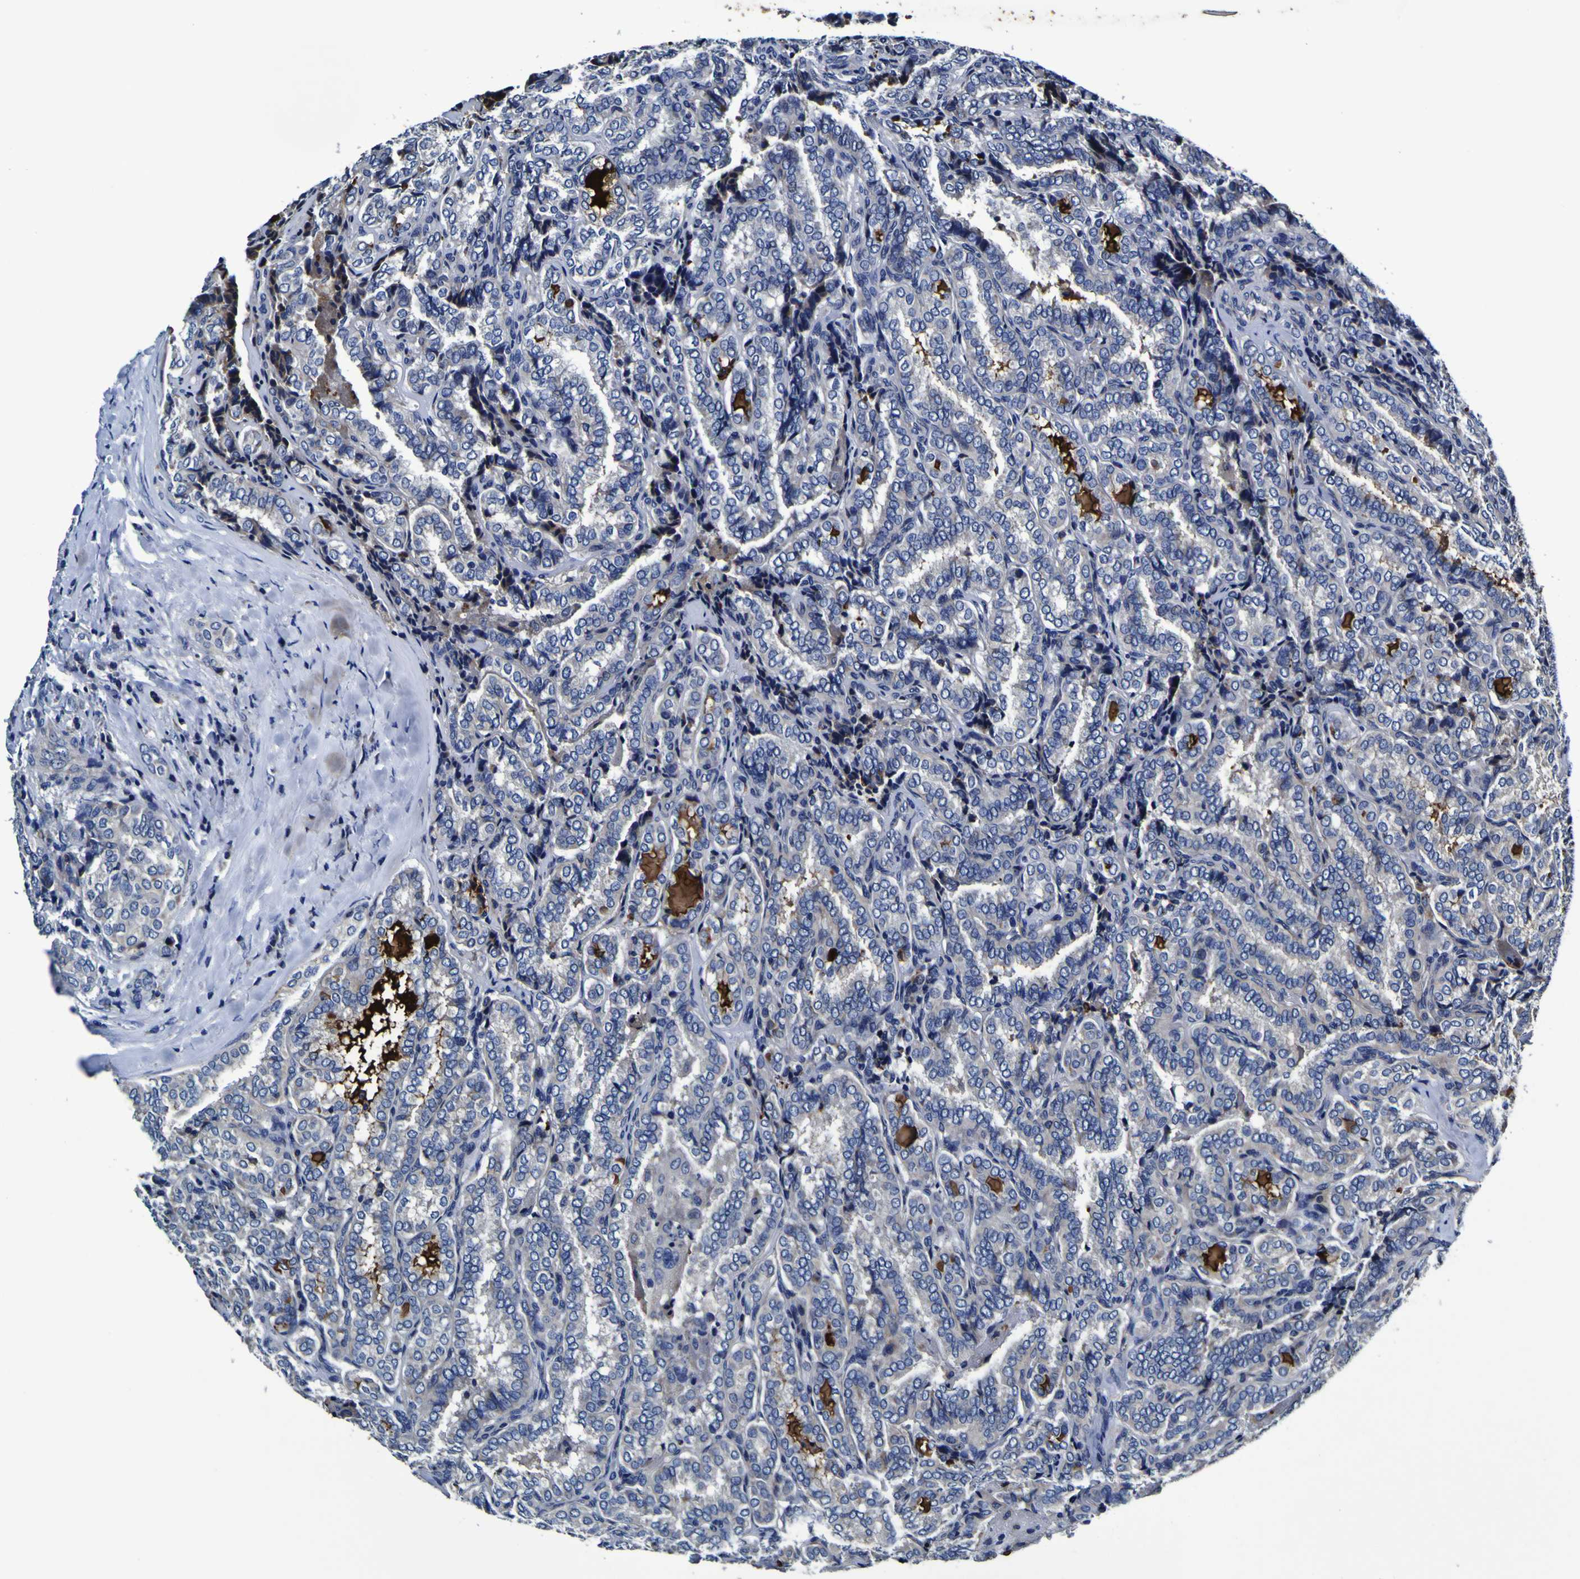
{"staining": {"intensity": "negative", "quantity": "none", "location": "none"}, "tissue": "thyroid cancer", "cell_type": "Tumor cells", "image_type": "cancer", "snomed": [{"axis": "morphology", "description": "Normal tissue, NOS"}, {"axis": "morphology", "description": "Papillary adenocarcinoma, NOS"}, {"axis": "topography", "description": "Thyroid gland"}], "caption": "Immunohistochemistry (IHC) of thyroid cancer reveals no staining in tumor cells.", "gene": "PANK4", "patient": {"sex": "female", "age": 30}}